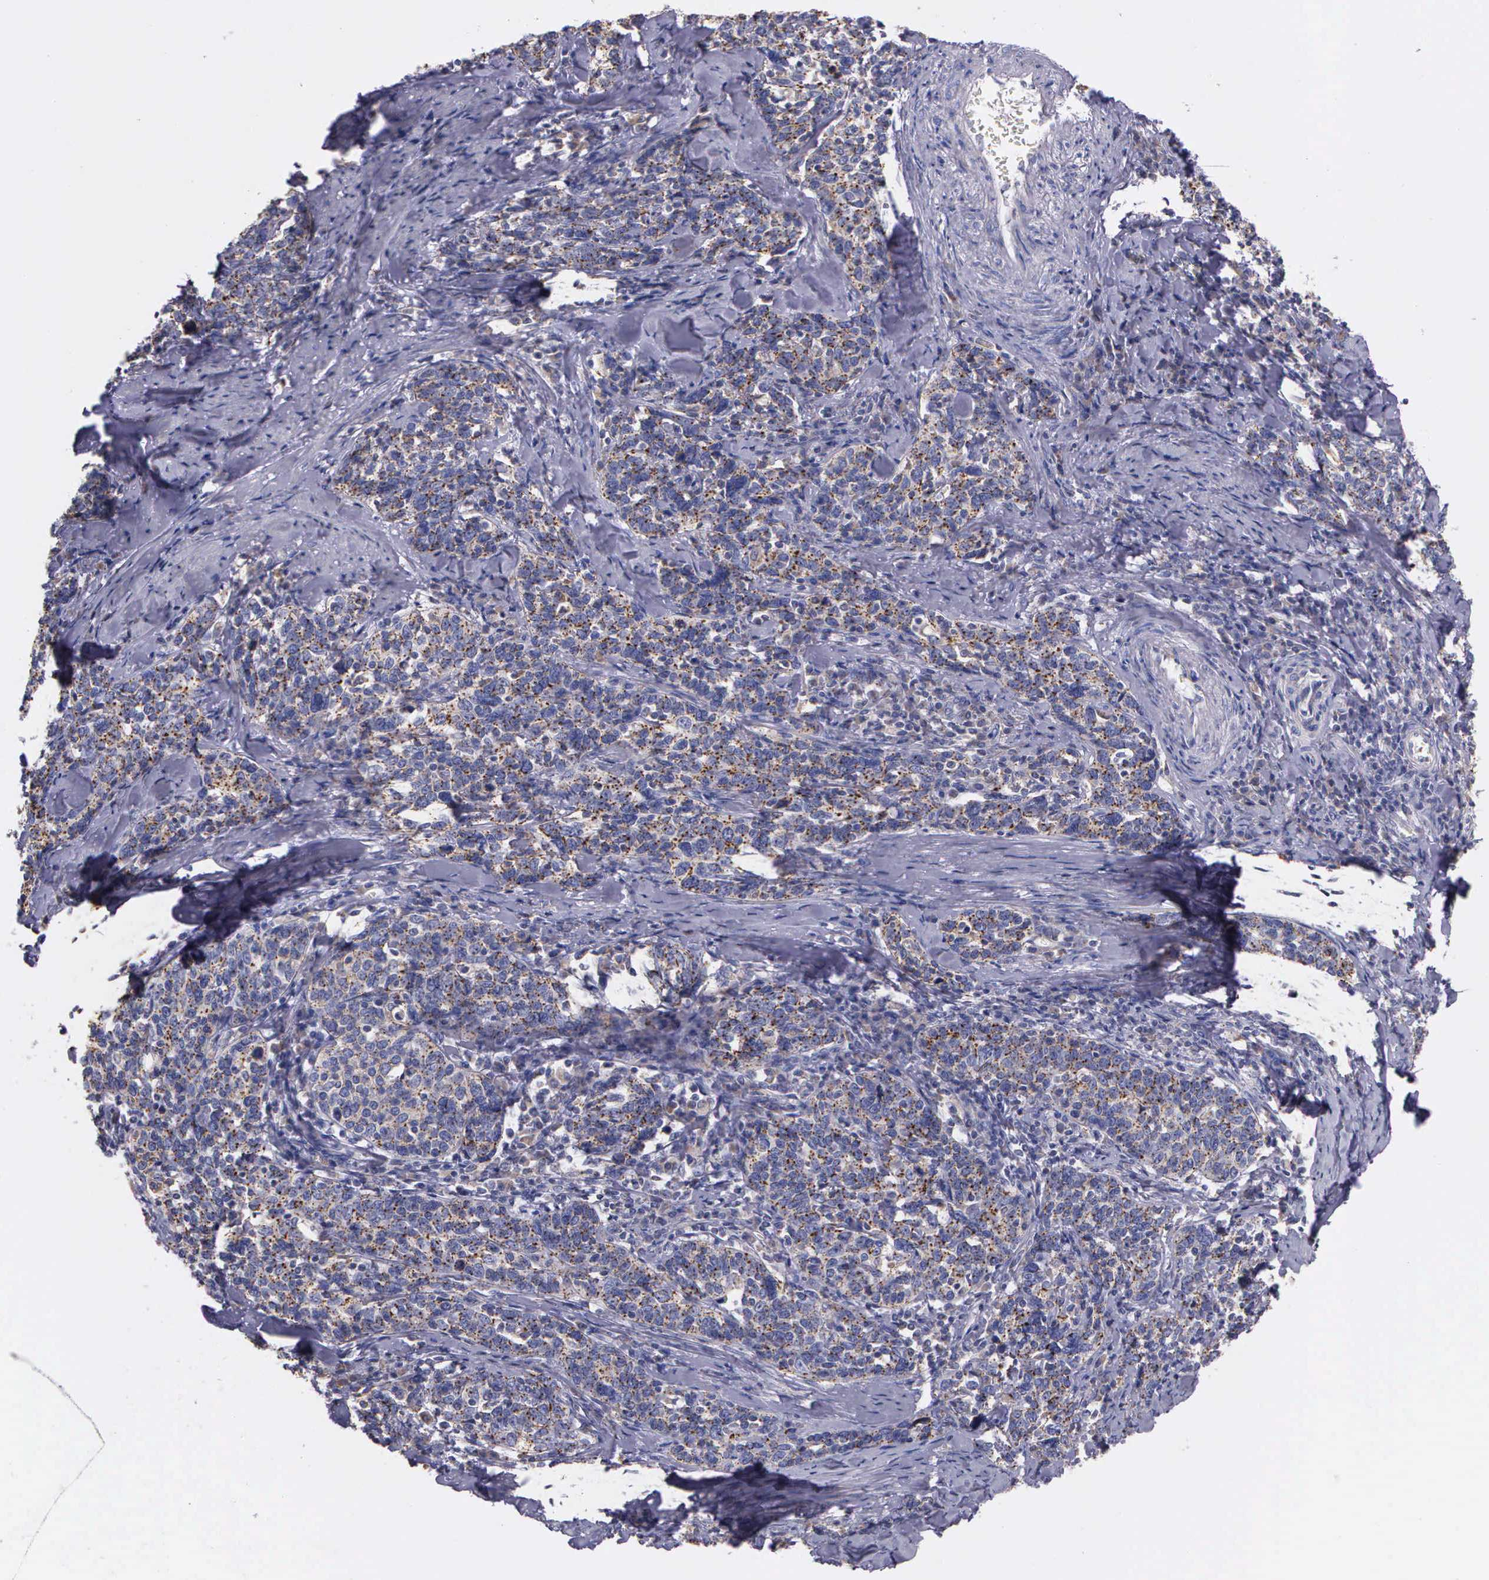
{"staining": {"intensity": "weak", "quantity": ">75%", "location": "cytoplasmic/membranous"}, "tissue": "cervical cancer", "cell_type": "Tumor cells", "image_type": "cancer", "snomed": [{"axis": "morphology", "description": "Squamous cell carcinoma, NOS"}, {"axis": "topography", "description": "Cervix"}], "caption": "Squamous cell carcinoma (cervical) stained for a protein shows weak cytoplasmic/membranous positivity in tumor cells.", "gene": "MIA2", "patient": {"sex": "female", "age": 41}}